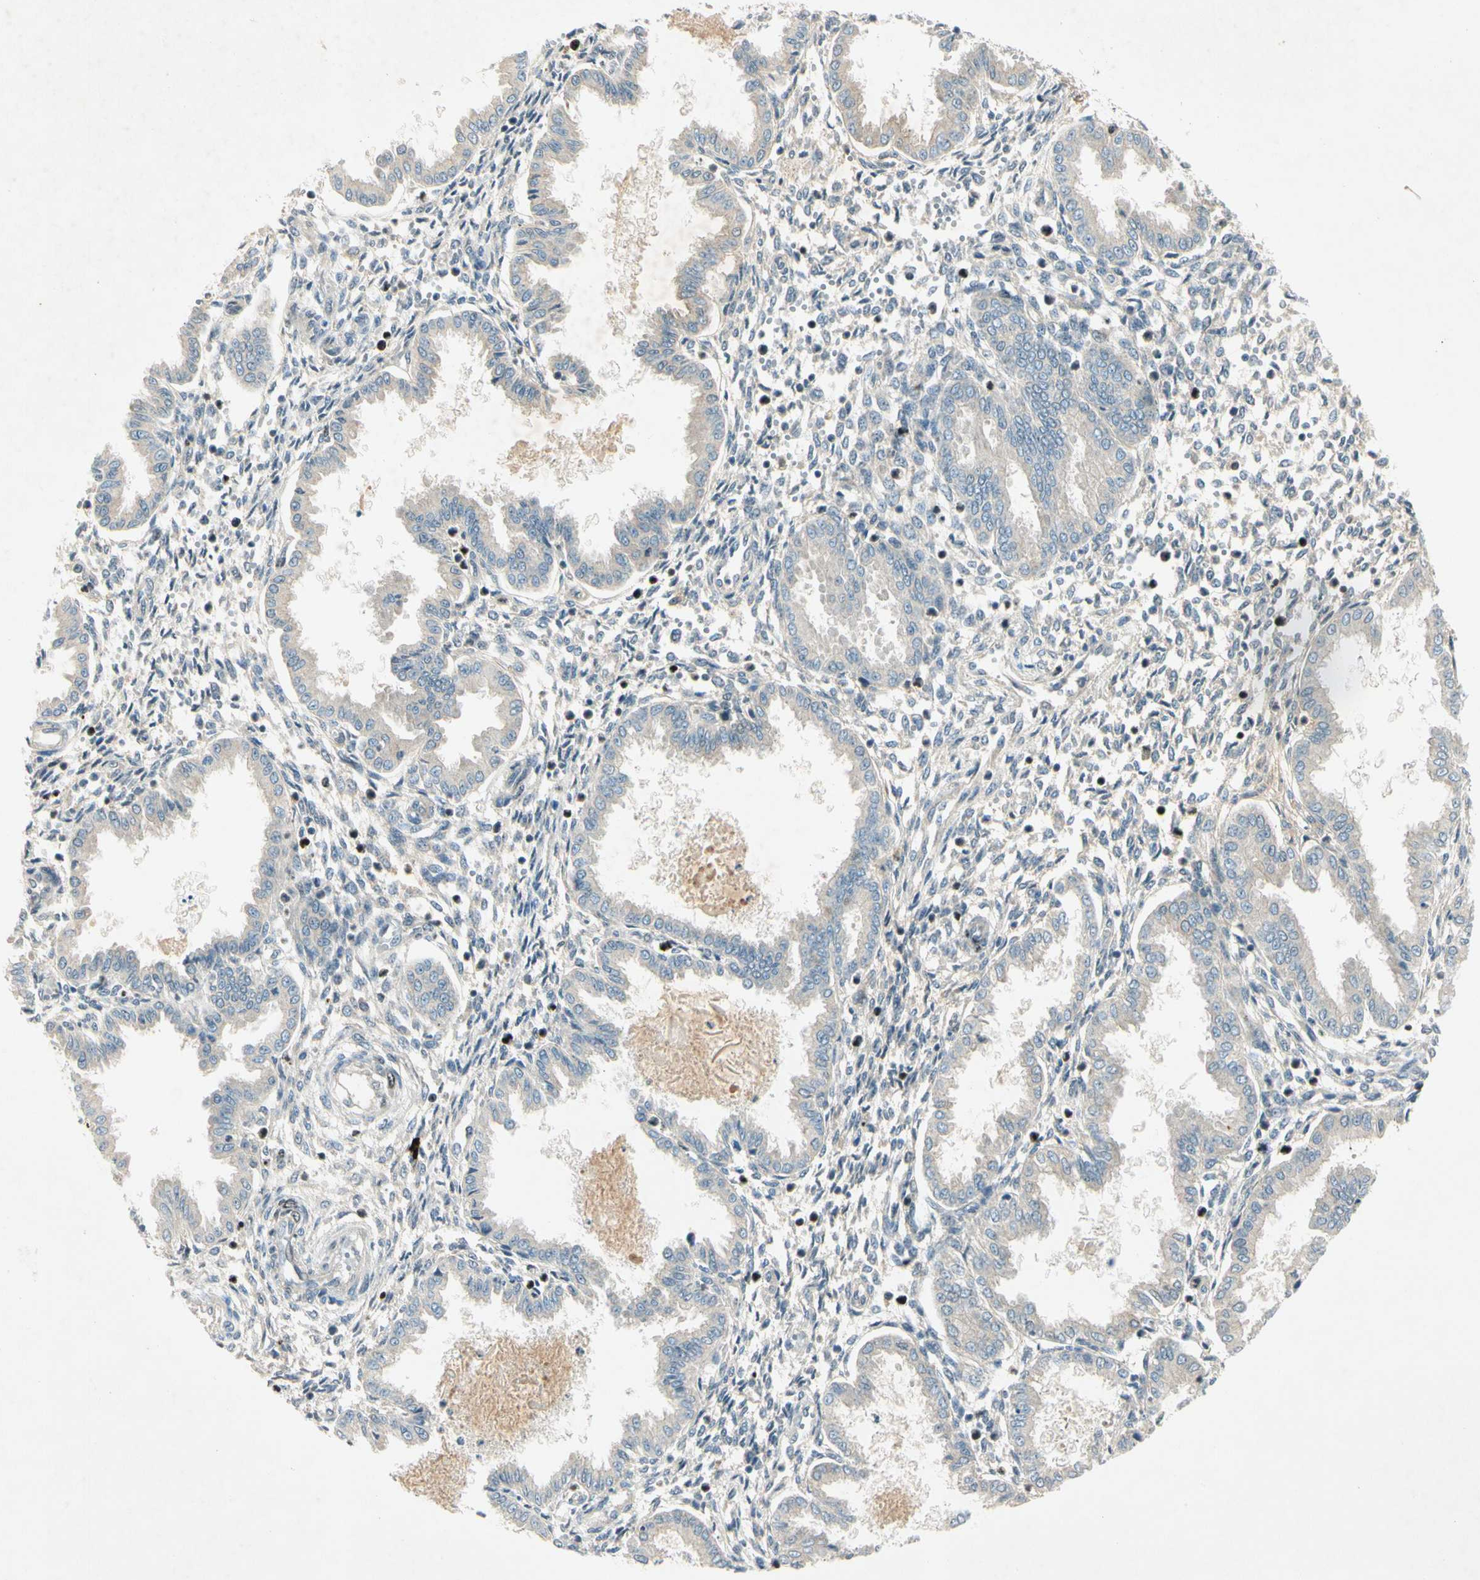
{"staining": {"intensity": "negative", "quantity": "none", "location": "none"}, "tissue": "endometrium", "cell_type": "Cells in endometrial stroma", "image_type": "normal", "snomed": [{"axis": "morphology", "description": "Normal tissue, NOS"}, {"axis": "topography", "description": "Endometrium"}], "caption": "Immunohistochemistry image of unremarkable endometrium: human endometrium stained with DAB (3,3'-diaminobenzidine) reveals no significant protein expression in cells in endometrial stroma.", "gene": "PITX1", "patient": {"sex": "female", "age": 33}}